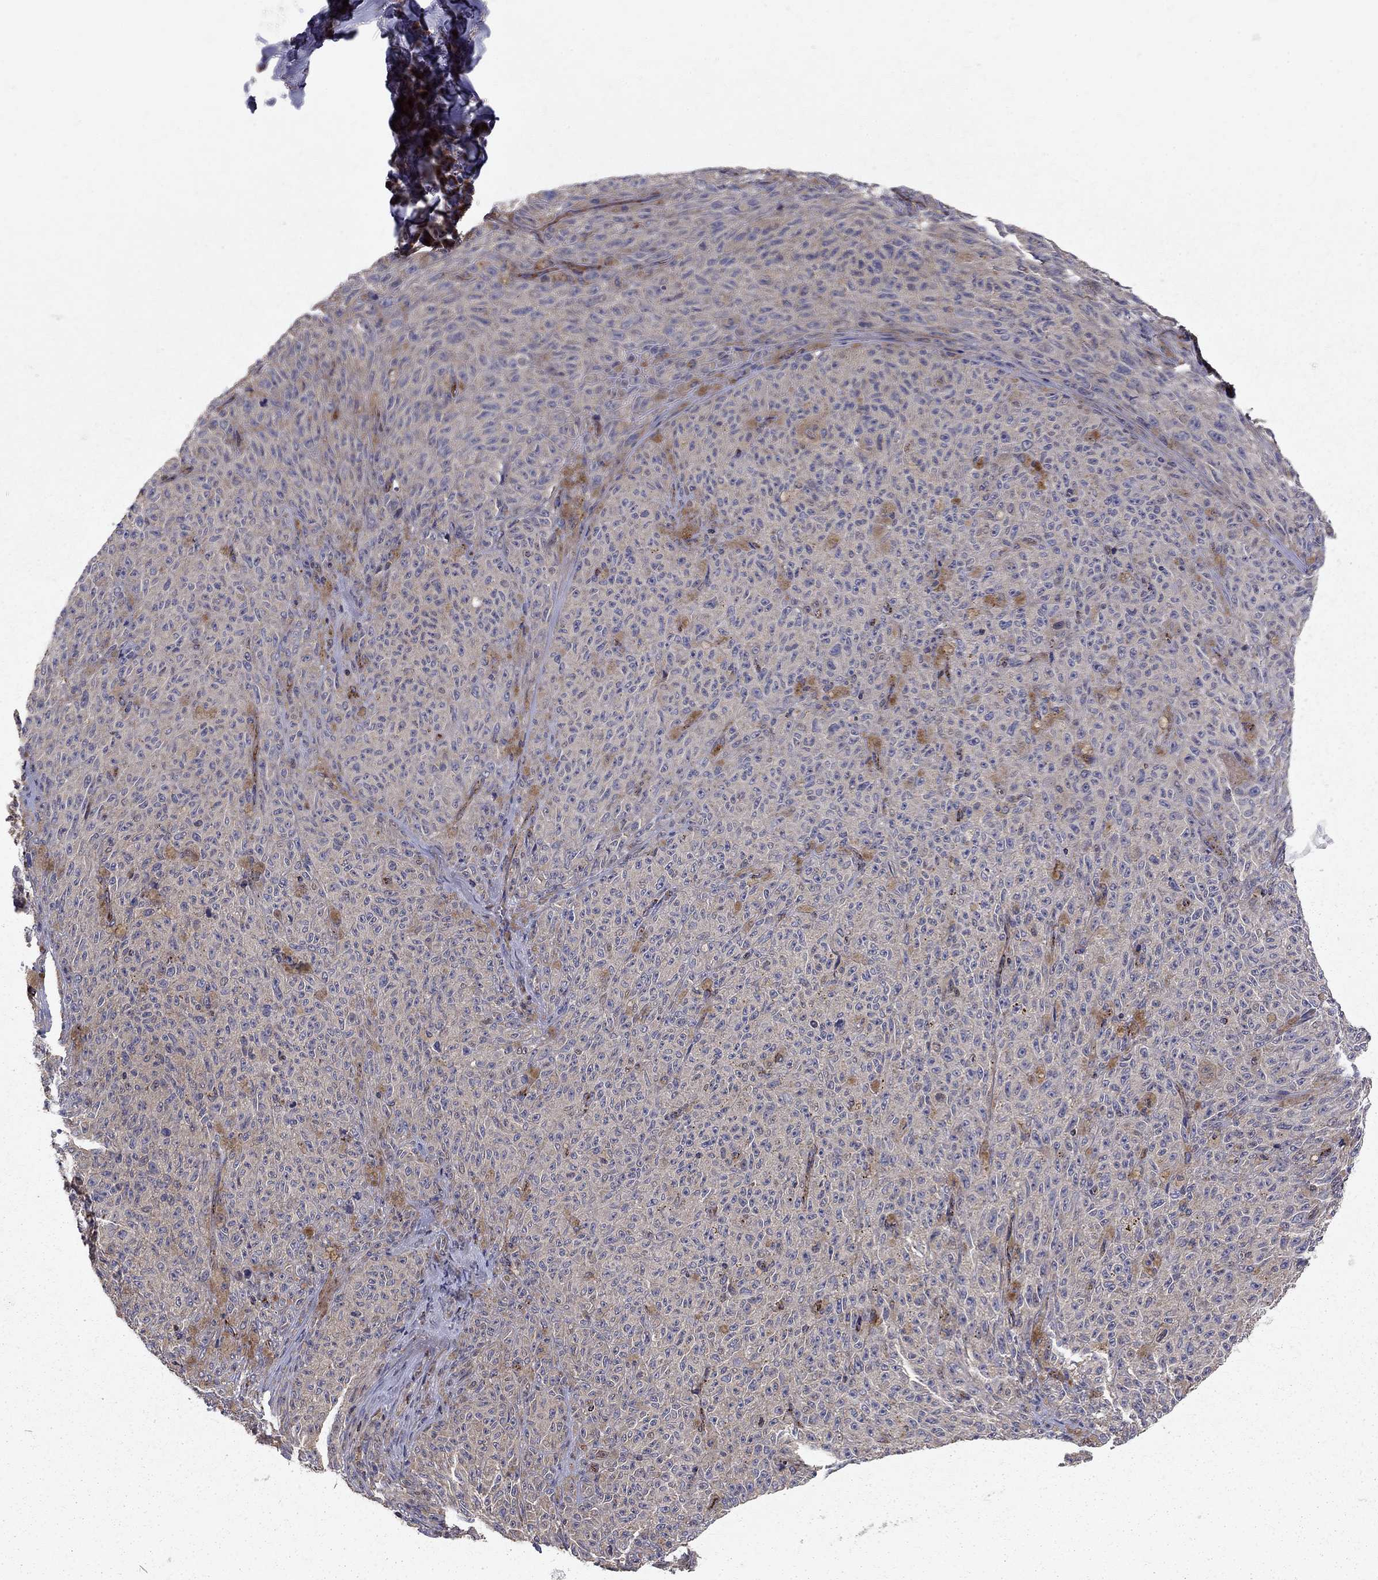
{"staining": {"intensity": "weak", "quantity": "<25%", "location": "cytoplasmic/membranous"}, "tissue": "melanoma", "cell_type": "Tumor cells", "image_type": "cancer", "snomed": [{"axis": "morphology", "description": "Malignant melanoma, NOS"}, {"axis": "topography", "description": "Skin"}], "caption": "Immunohistochemical staining of melanoma shows no significant positivity in tumor cells.", "gene": "NDUFS8", "patient": {"sex": "female", "age": 82}}